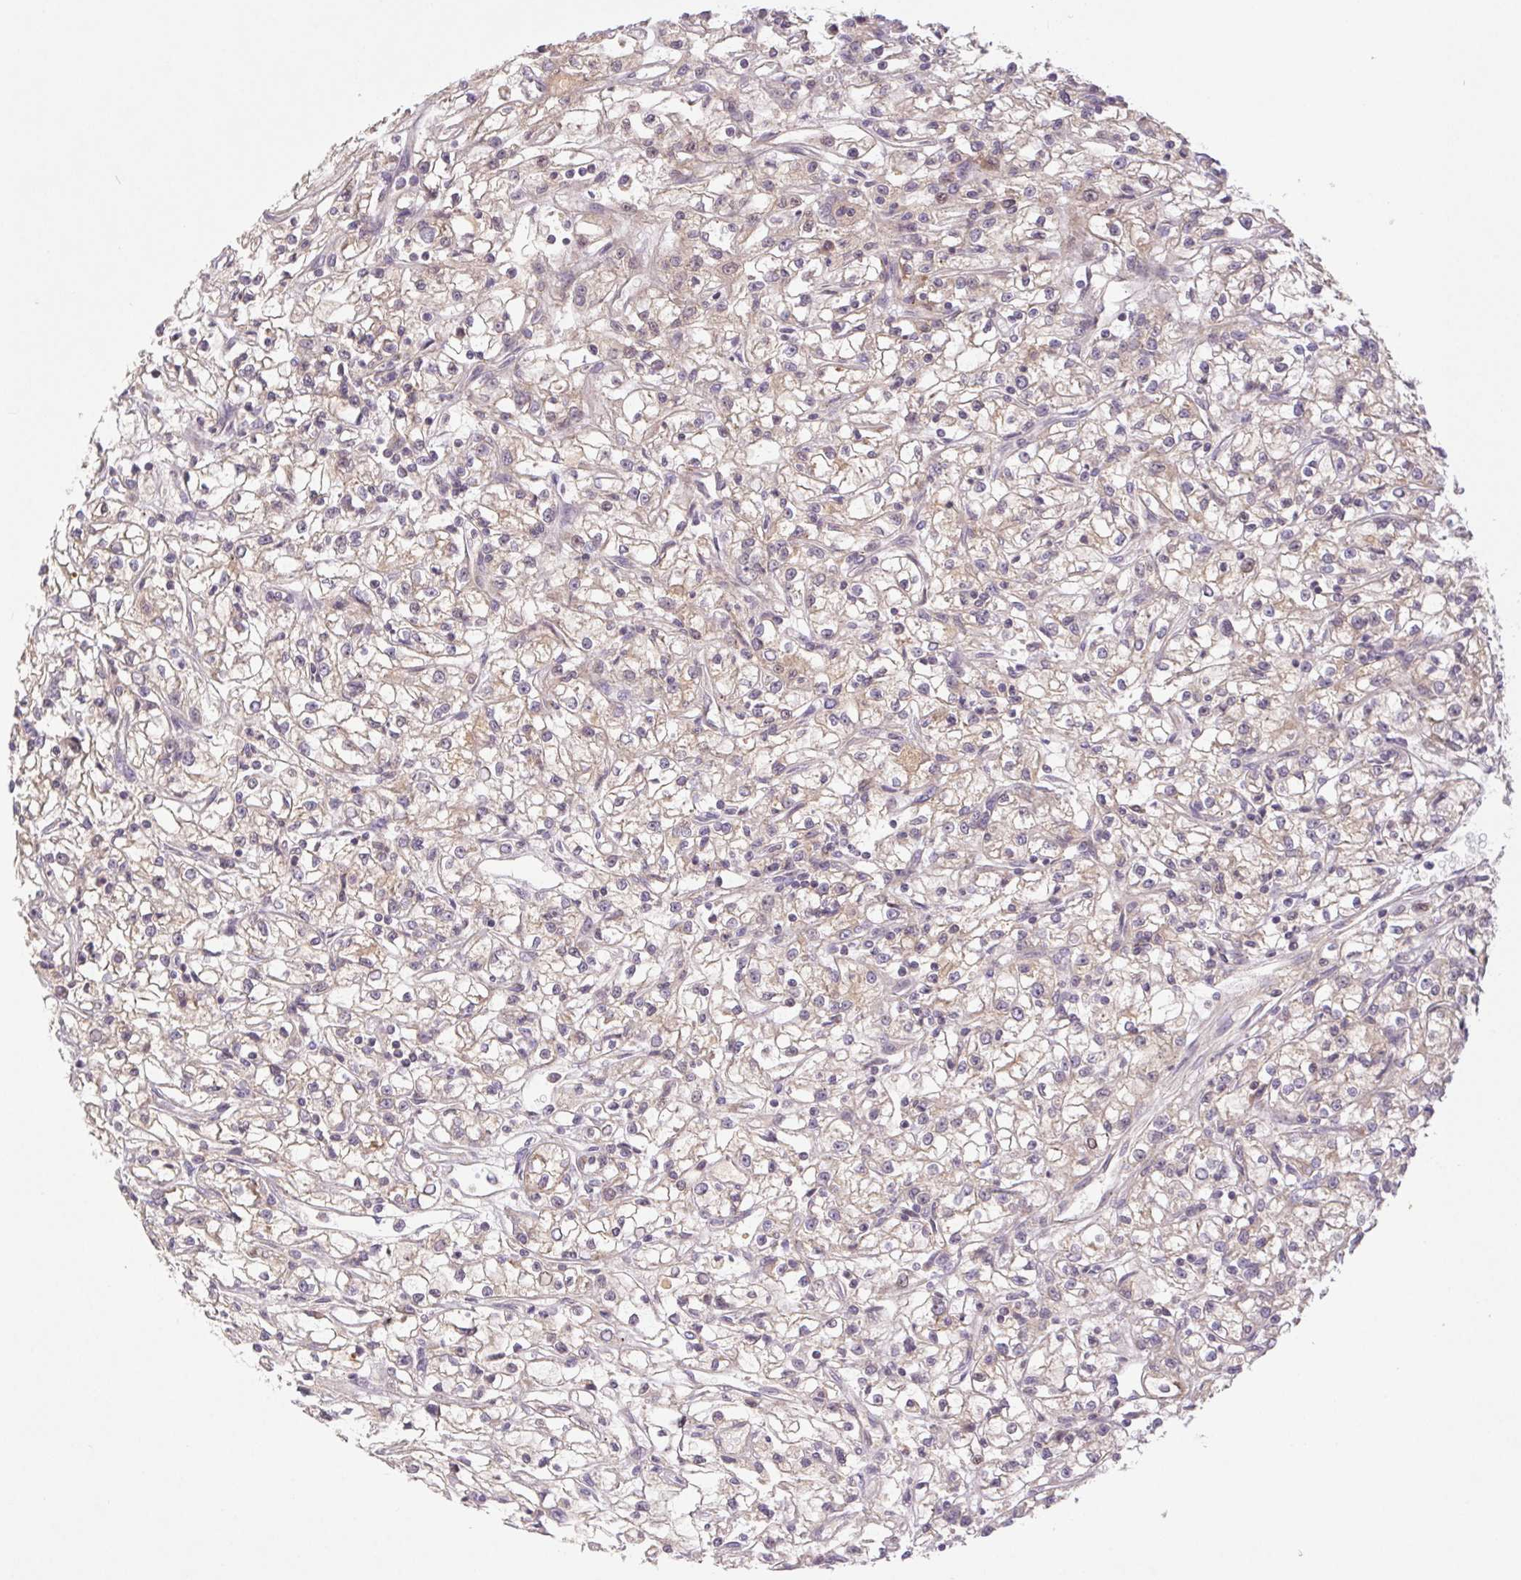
{"staining": {"intensity": "negative", "quantity": "none", "location": "none"}, "tissue": "renal cancer", "cell_type": "Tumor cells", "image_type": "cancer", "snomed": [{"axis": "morphology", "description": "Adenocarcinoma, NOS"}, {"axis": "topography", "description": "Kidney"}], "caption": "Tumor cells show no significant positivity in adenocarcinoma (renal).", "gene": "MTHFD1", "patient": {"sex": "female", "age": 59}}